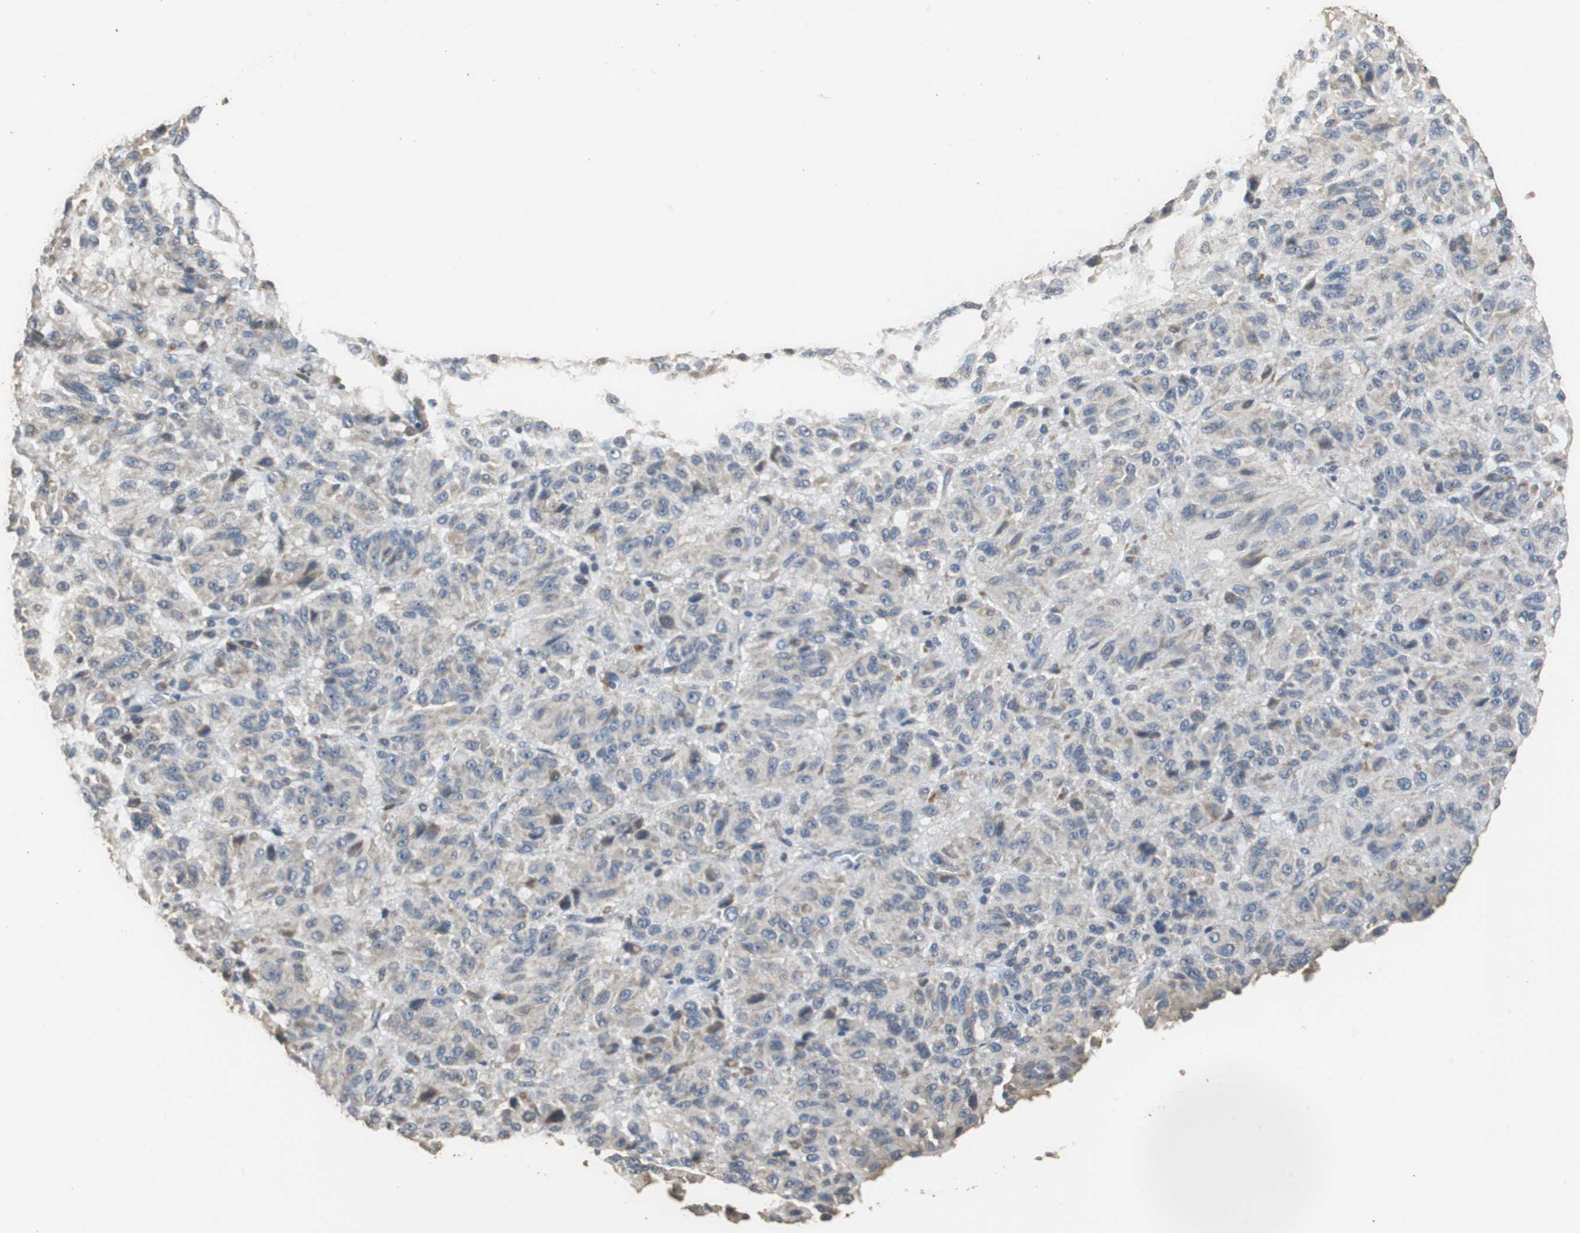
{"staining": {"intensity": "weak", "quantity": "<25%", "location": "cytoplasmic/membranous"}, "tissue": "melanoma", "cell_type": "Tumor cells", "image_type": "cancer", "snomed": [{"axis": "morphology", "description": "Malignant melanoma, Metastatic site"}, {"axis": "topography", "description": "Lung"}], "caption": "IHC micrograph of human malignant melanoma (metastatic site) stained for a protein (brown), which shows no positivity in tumor cells.", "gene": "HMGCL", "patient": {"sex": "male", "age": 64}}